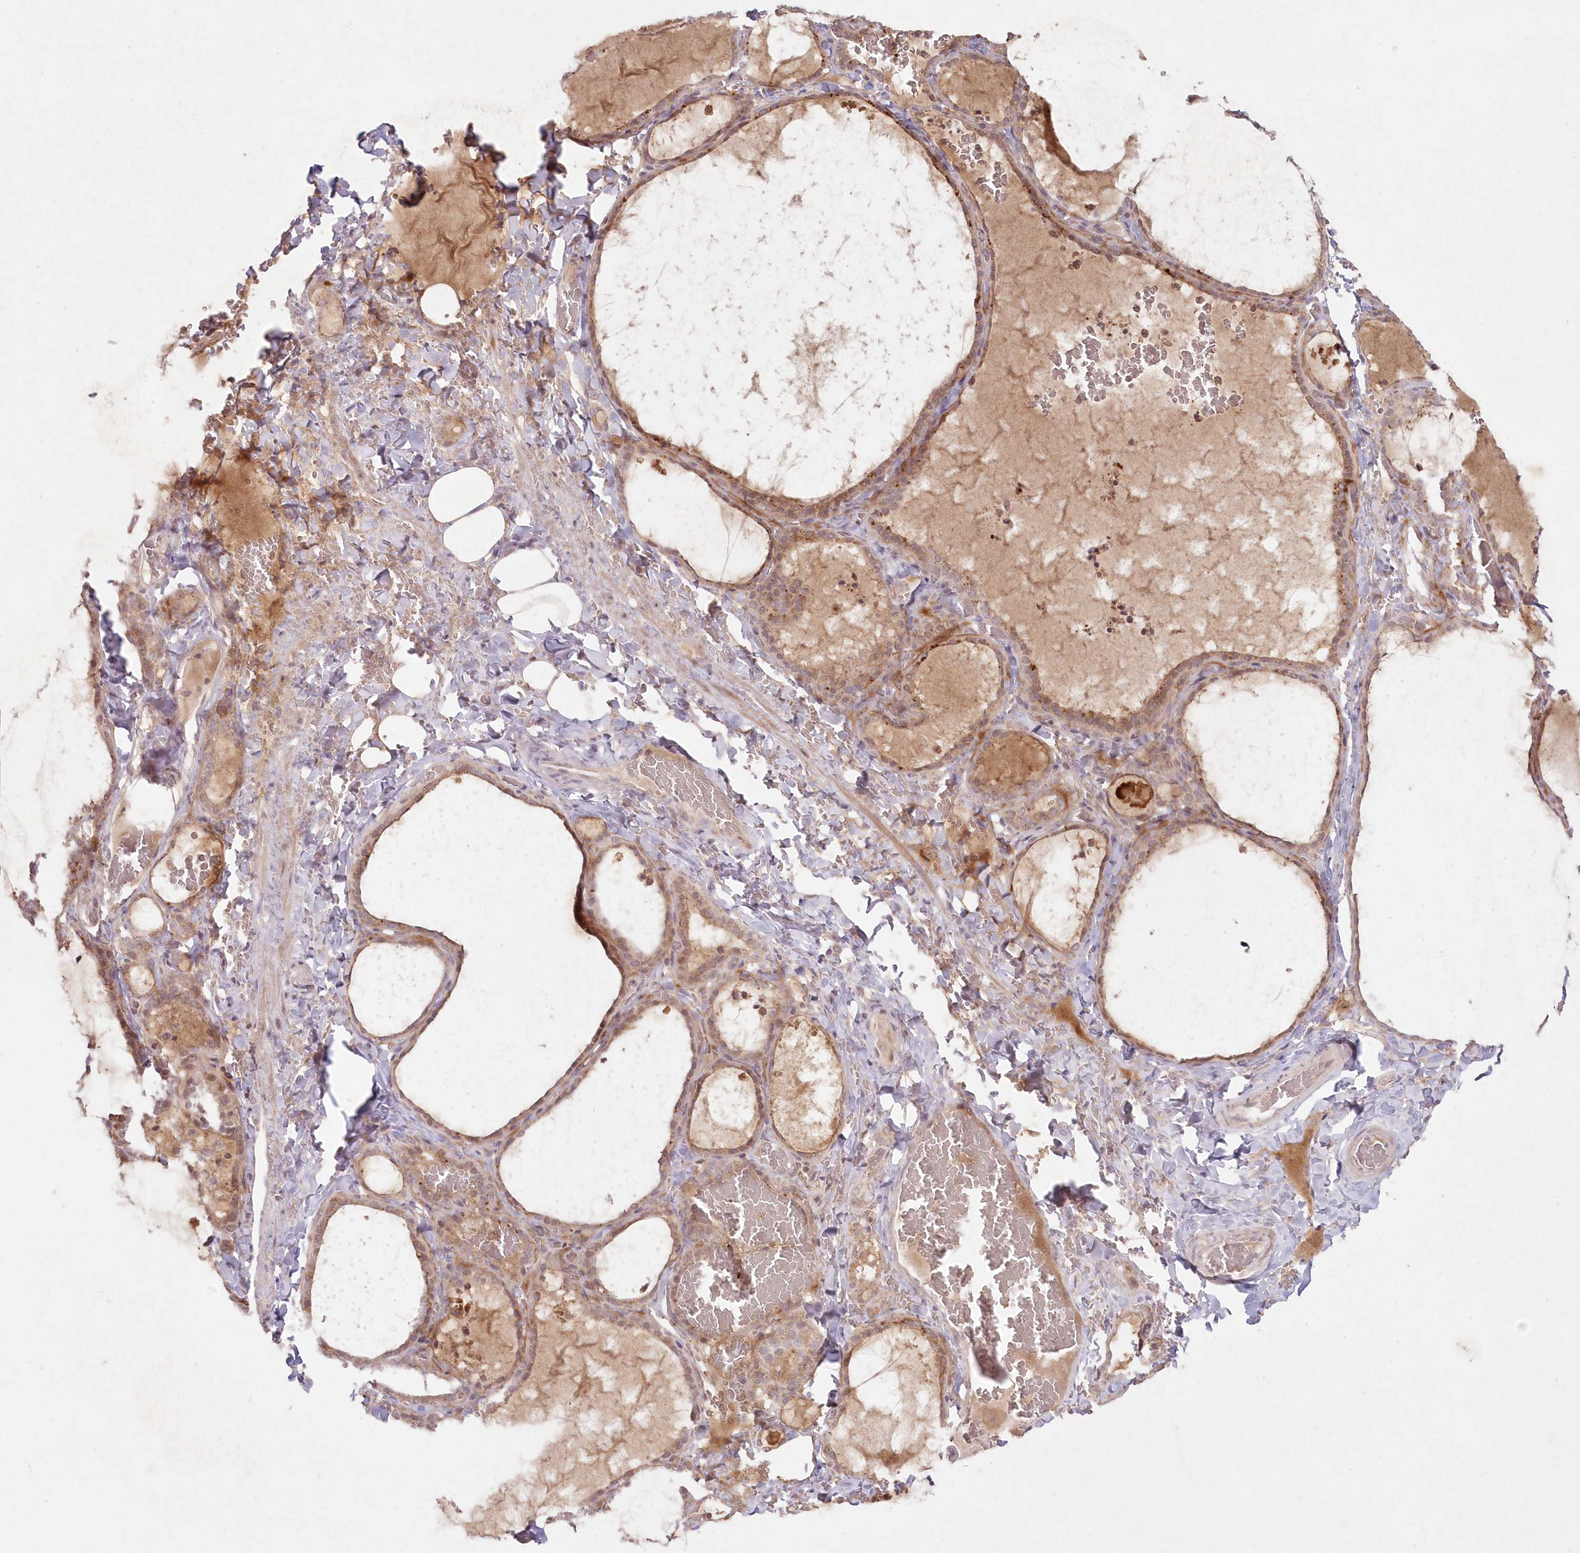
{"staining": {"intensity": "moderate", "quantity": ">75%", "location": "cytoplasmic/membranous,nuclear"}, "tissue": "thyroid gland", "cell_type": "Glandular cells", "image_type": "normal", "snomed": [{"axis": "morphology", "description": "Normal tissue, NOS"}, {"axis": "topography", "description": "Thyroid gland"}], "caption": "Immunohistochemistry micrograph of benign thyroid gland stained for a protein (brown), which demonstrates medium levels of moderate cytoplasmic/membranous,nuclear positivity in approximately >75% of glandular cells.", "gene": "ASCC1", "patient": {"sex": "female", "age": 22}}